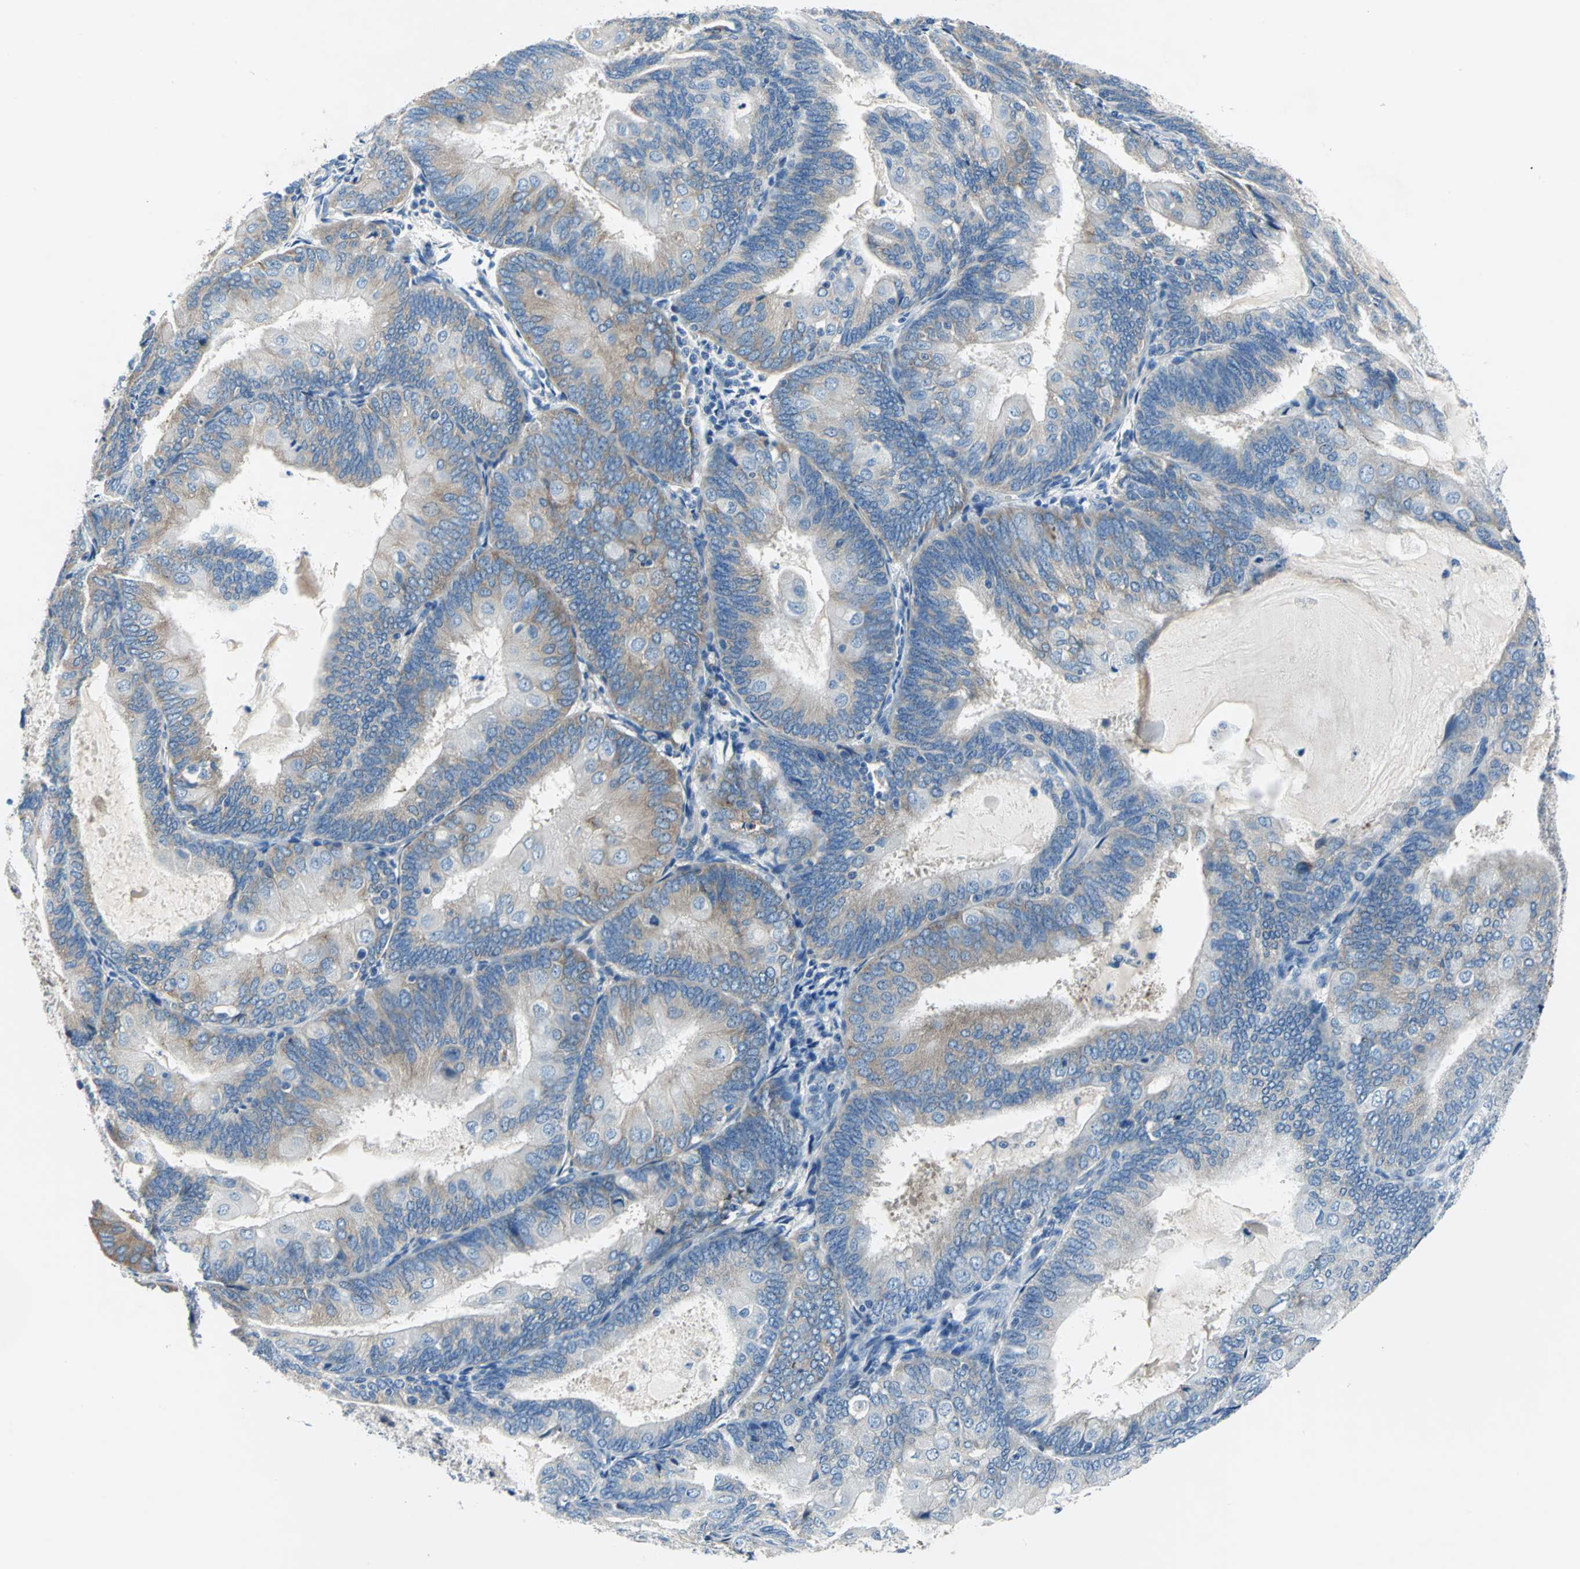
{"staining": {"intensity": "moderate", "quantity": "25%-75%", "location": "cytoplasmic/membranous"}, "tissue": "endometrial cancer", "cell_type": "Tumor cells", "image_type": "cancer", "snomed": [{"axis": "morphology", "description": "Adenocarcinoma, NOS"}, {"axis": "topography", "description": "Endometrium"}], "caption": "Tumor cells reveal moderate cytoplasmic/membranous expression in approximately 25%-75% of cells in adenocarcinoma (endometrial). (Stains: DAB (3,3'-diaminobenzidine) in brown, nuclei in blue, Microscopy: brightfield microscopy at high magnification).", "gene": "TRIM25", "patient": {"sex": "female", "age": 81}}